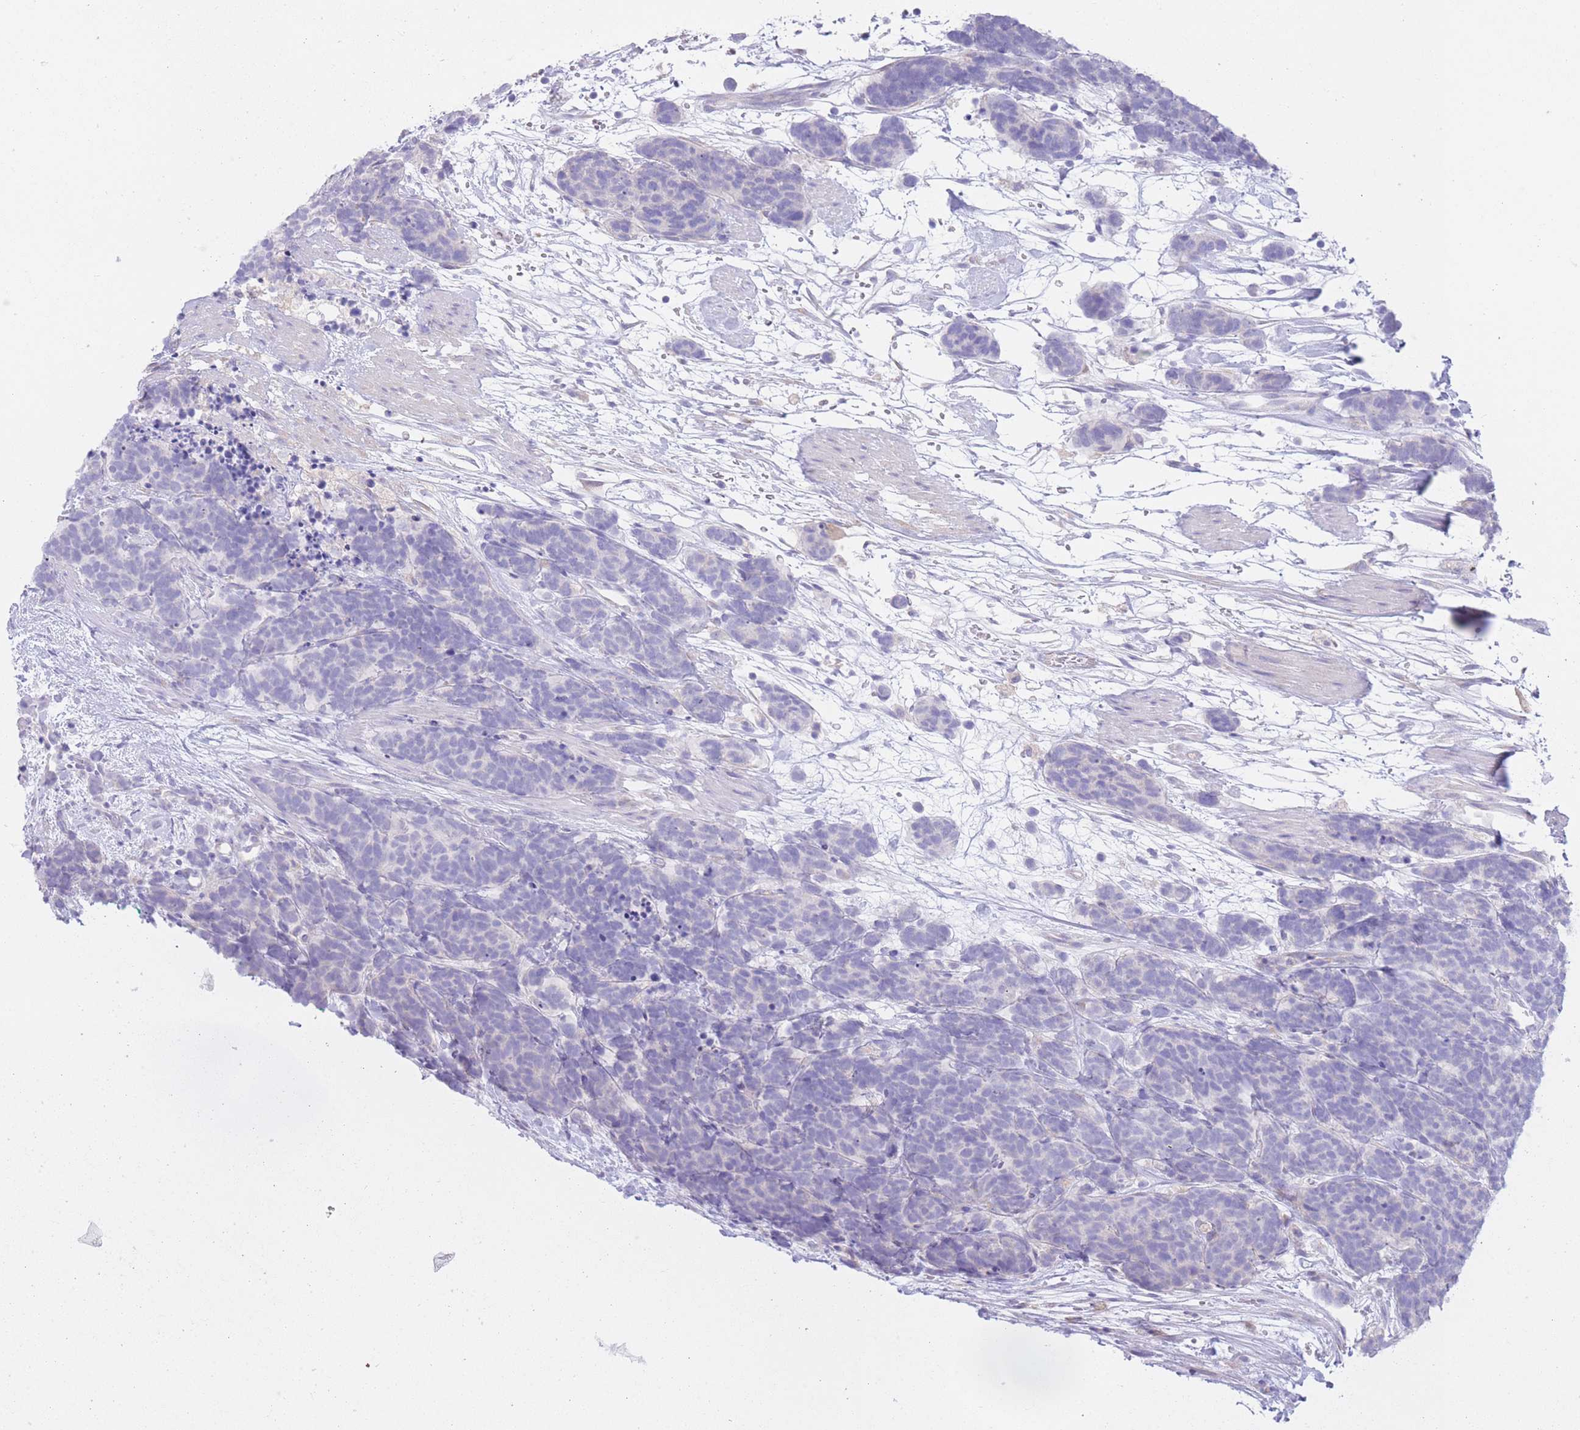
{"staining": {"intensity": "negative", "quantity": "none", "location": "none"}, "tissue": "carcinoid", "cell_type": "Tumor cells", "image_type": "cancer", "snomed": [{"axis": "morphology", "description": "Carcinoma, NOS"}, {"axis": "morphology", "description": "Carcinoid, malignant, NOS"}, {"axis": "topography", "description": "Prostate"}], "caption": "IHC of carcinoid exhibits no expression in tumor cells. (DAB immunohistochemistry, high magnification).", "gene": "FAH", "patient": {"sex": "male", "age": 57}}